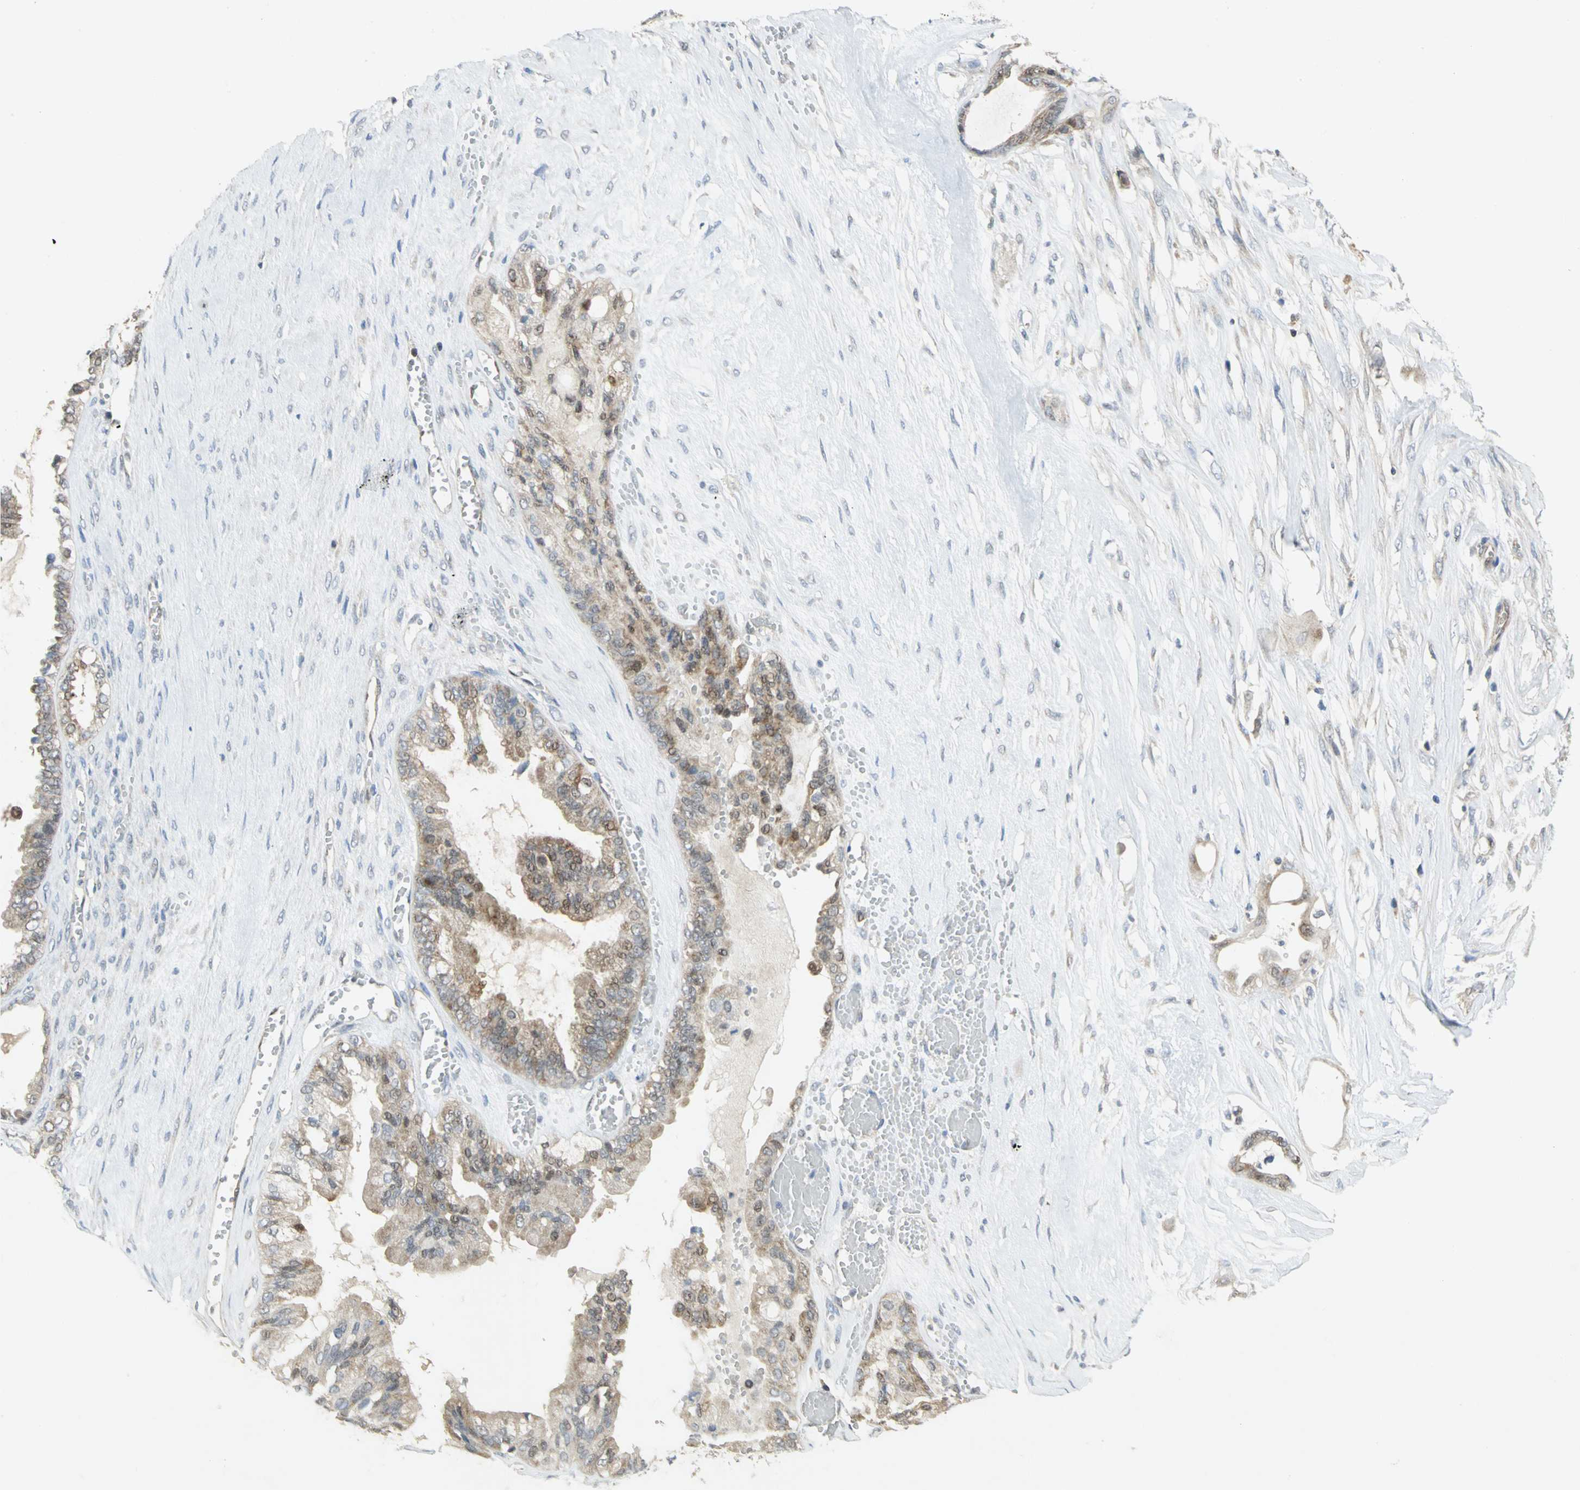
{"staining": {"intensity": "moderate", "quantity": "25%-75%", "location": "cytoplasmic/membranous,nuclear"}, "tissue": "ovarian cancer", "cell_type": "Tumor cells", "image_type": "cancer", "snomed": [{"axis": "morphology", "description": "Carcinoma, NOS"}, {"axis": "morphology", "description": "Carcinoma, endometroid"}, {"axis": "topography", "description": "Ovary"}], "caption": "This is an image of immunohistochemistry staining of ovarian cancer (carcinoma), which shows moderate staining in the cytoplasmic/membranous and nuclear of tumor cells.", "gene": "PPIA", "patient": {"sex": "female", "age": 50}}